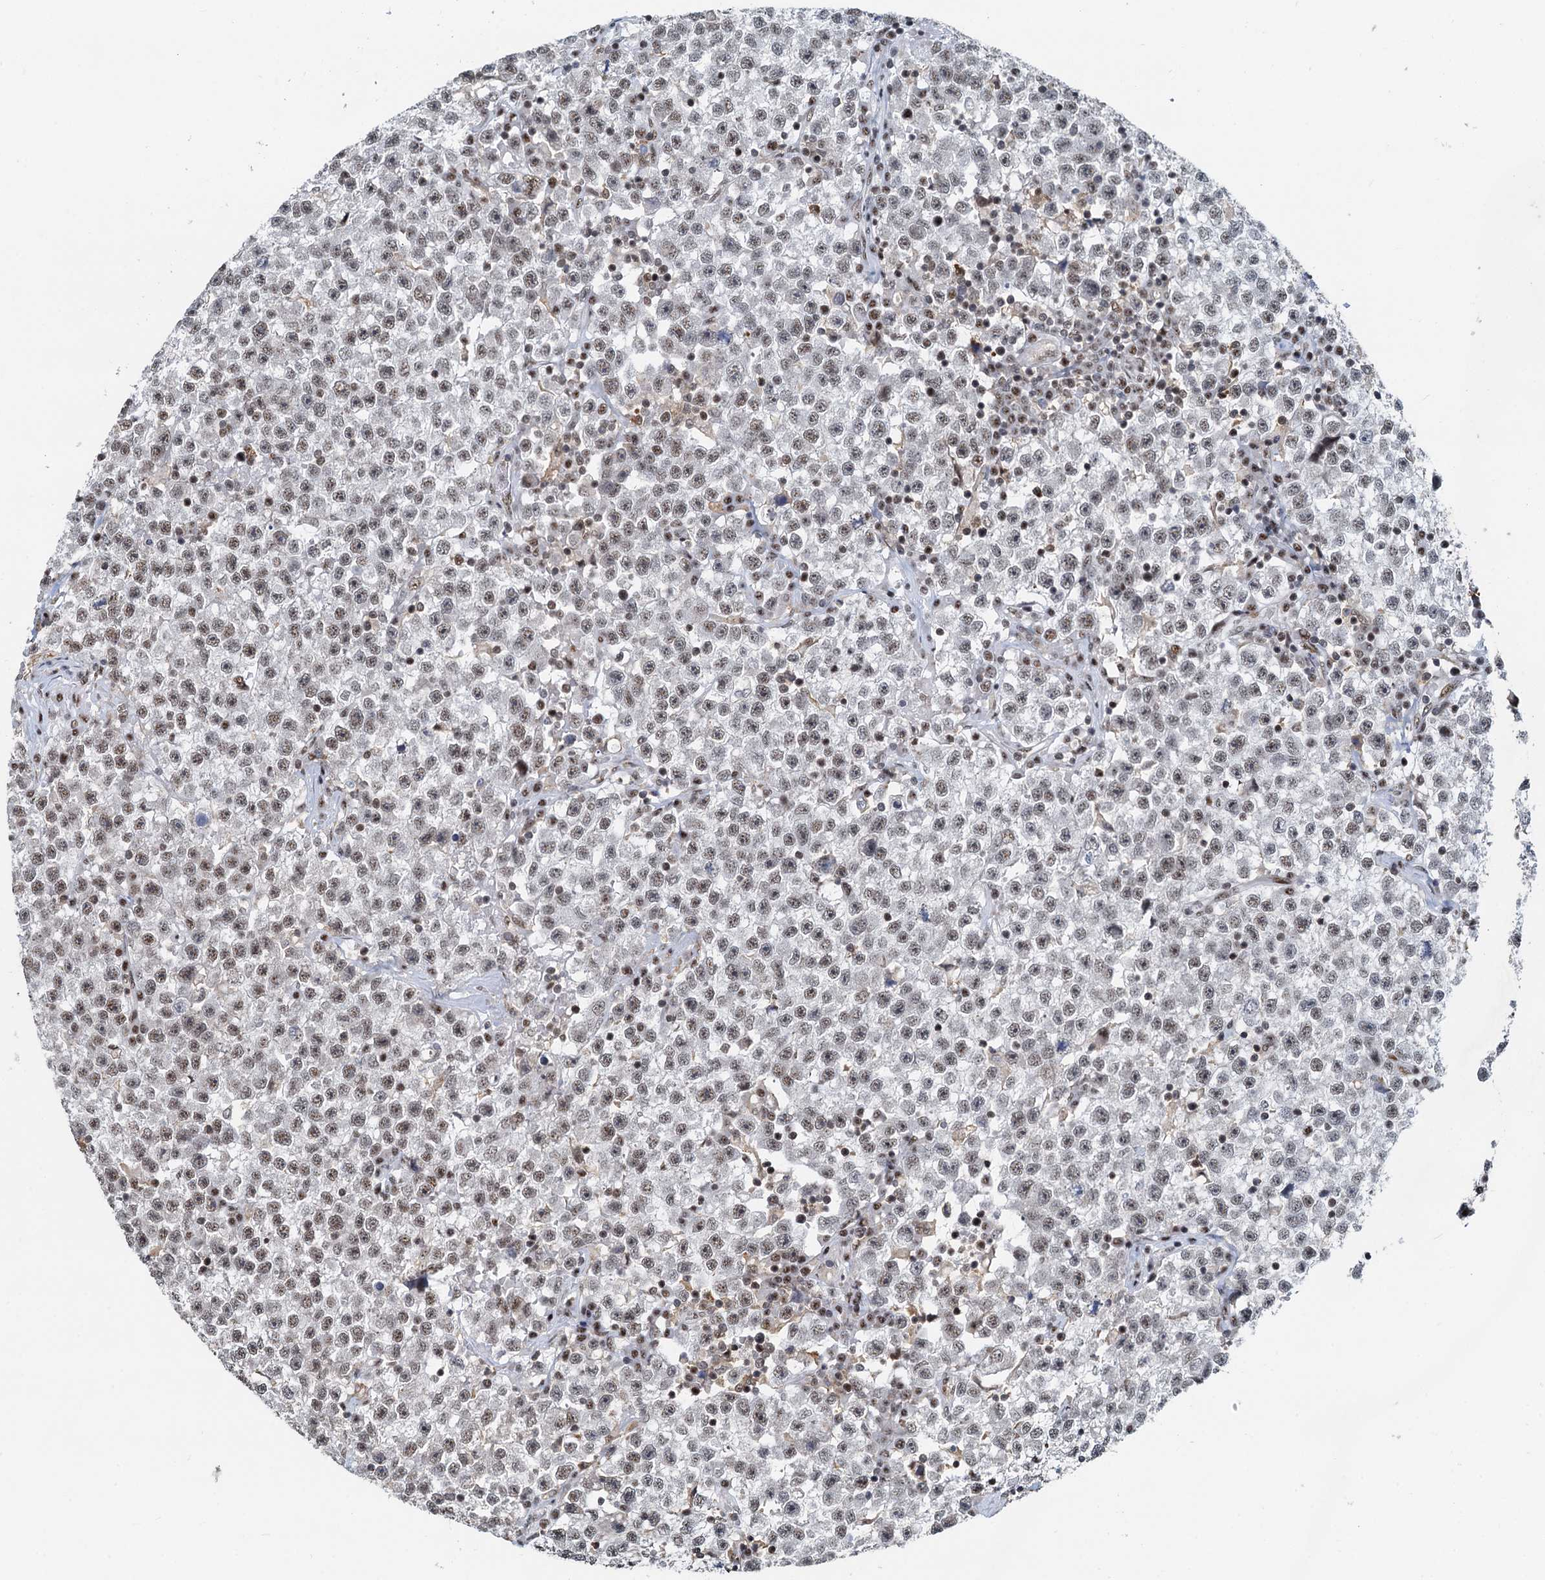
{"staining": {"intensity": "moderate", "quantity": ">75%", "location": "nuclear"}, "tissue": "testis cancer", "cell_type": "Tumor cells", "image_type": "cancer", "snomed": [{"axis": "morphology", "description": "Seminoma, NOS"}, {"axis": "topography", "description": "Testis"}], "caption": "Protein expression analysis of human seminoma (testis) reveals moderate nuclear positivity in approximately >75% of tumor cells.", "gene": "RBM26", "patient": {"sex": "male", "age": 22}}